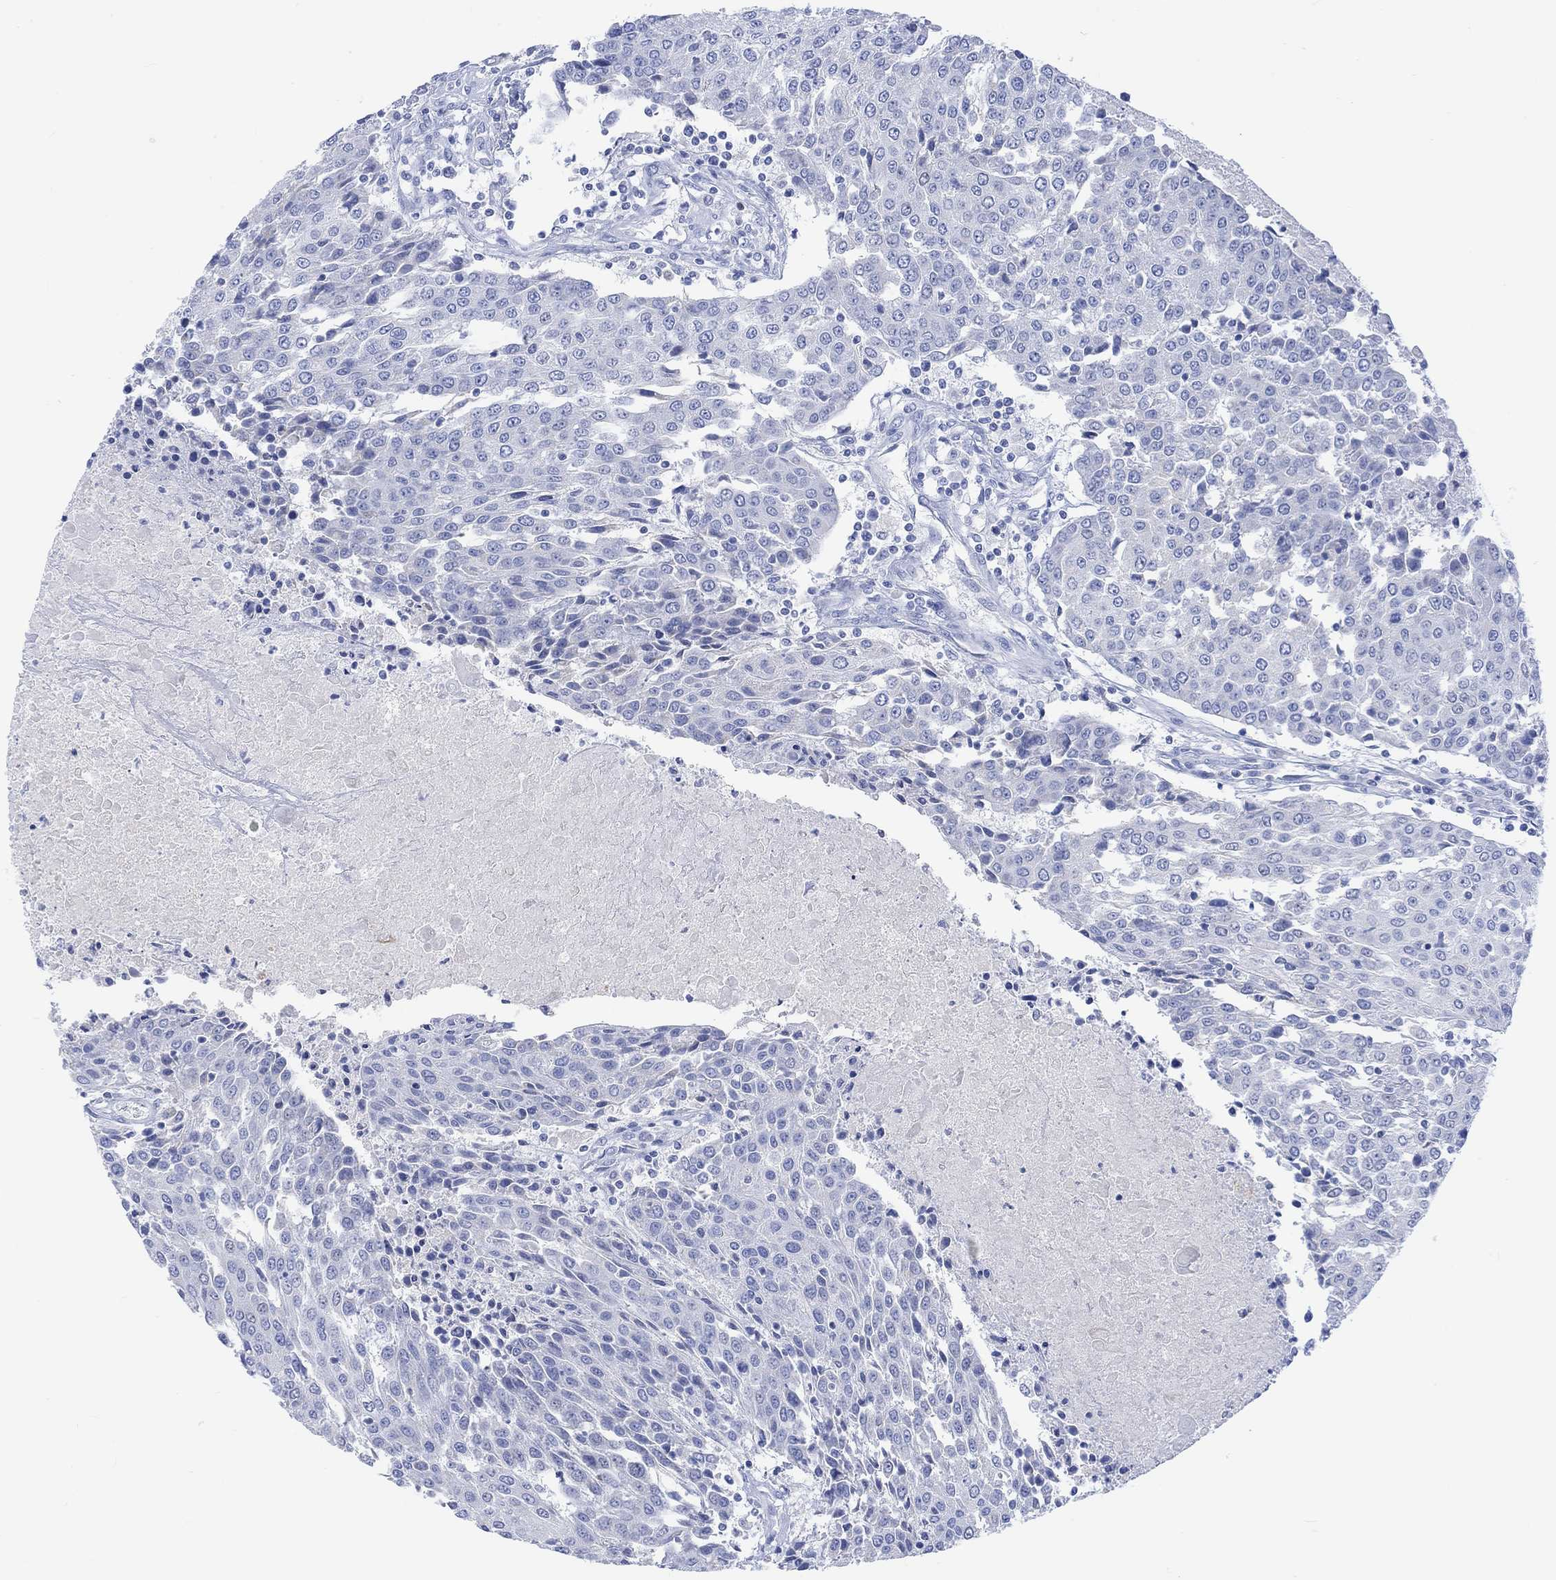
{"staining": {"intensity": "negative", "quantity": "none", "location": "none"}, "tissue": "urothelial cancer", "cell_type": "Tumor cells", "image_type": "cancer", "snomed": [{"axis": "morphology", "description": "Urothelial carcinoma, High grade"}, {"axis": "topography", "description": "Urinary bladder"}], "caption": "Immunohistochemical staining of urothelial carcinoma (high-grade) exhibits no significant positivity in tumor cells.", "gene": "CALCA", "patient": {"sex": "female", "age": 85}}